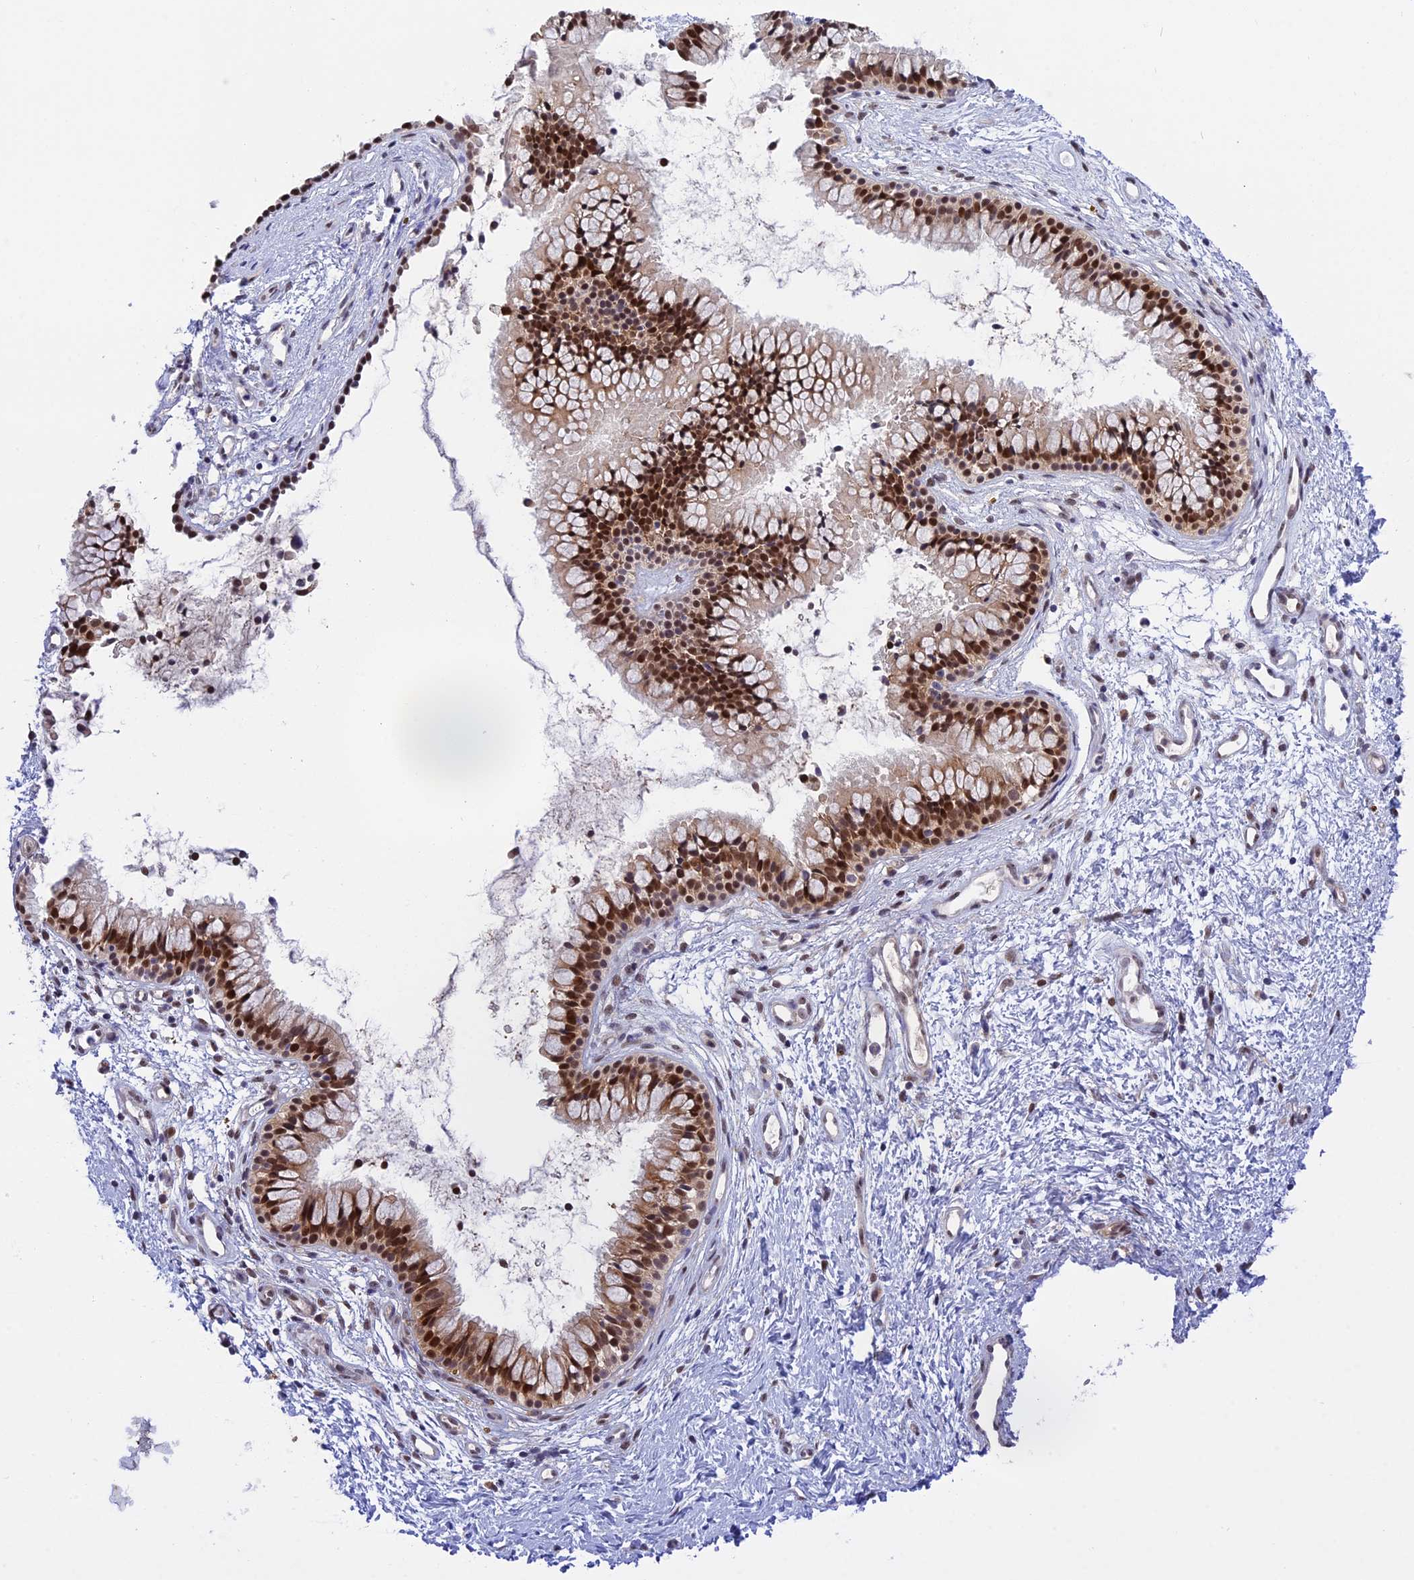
{"staining": {"intensity": "strong", "quantity": ">75%", "location": "nuclear"}, "tissue": "nasopharynx", "cell_type": "Respiratory epithelial cells", "image_type": "normal", "snomed": [{"axis": "morphology", "description": "Normal tissue, NOS"}, {"axis": "topography", "description": "Nasopharynx"}], "caption": "Immunohistochemistry of benign nasopharynx displays high levels of strong nuclear staining in about >75% of respiratory epithelial cells.", "gene": "ZNF428", "patient": {"sex": "male", "age": 82}}